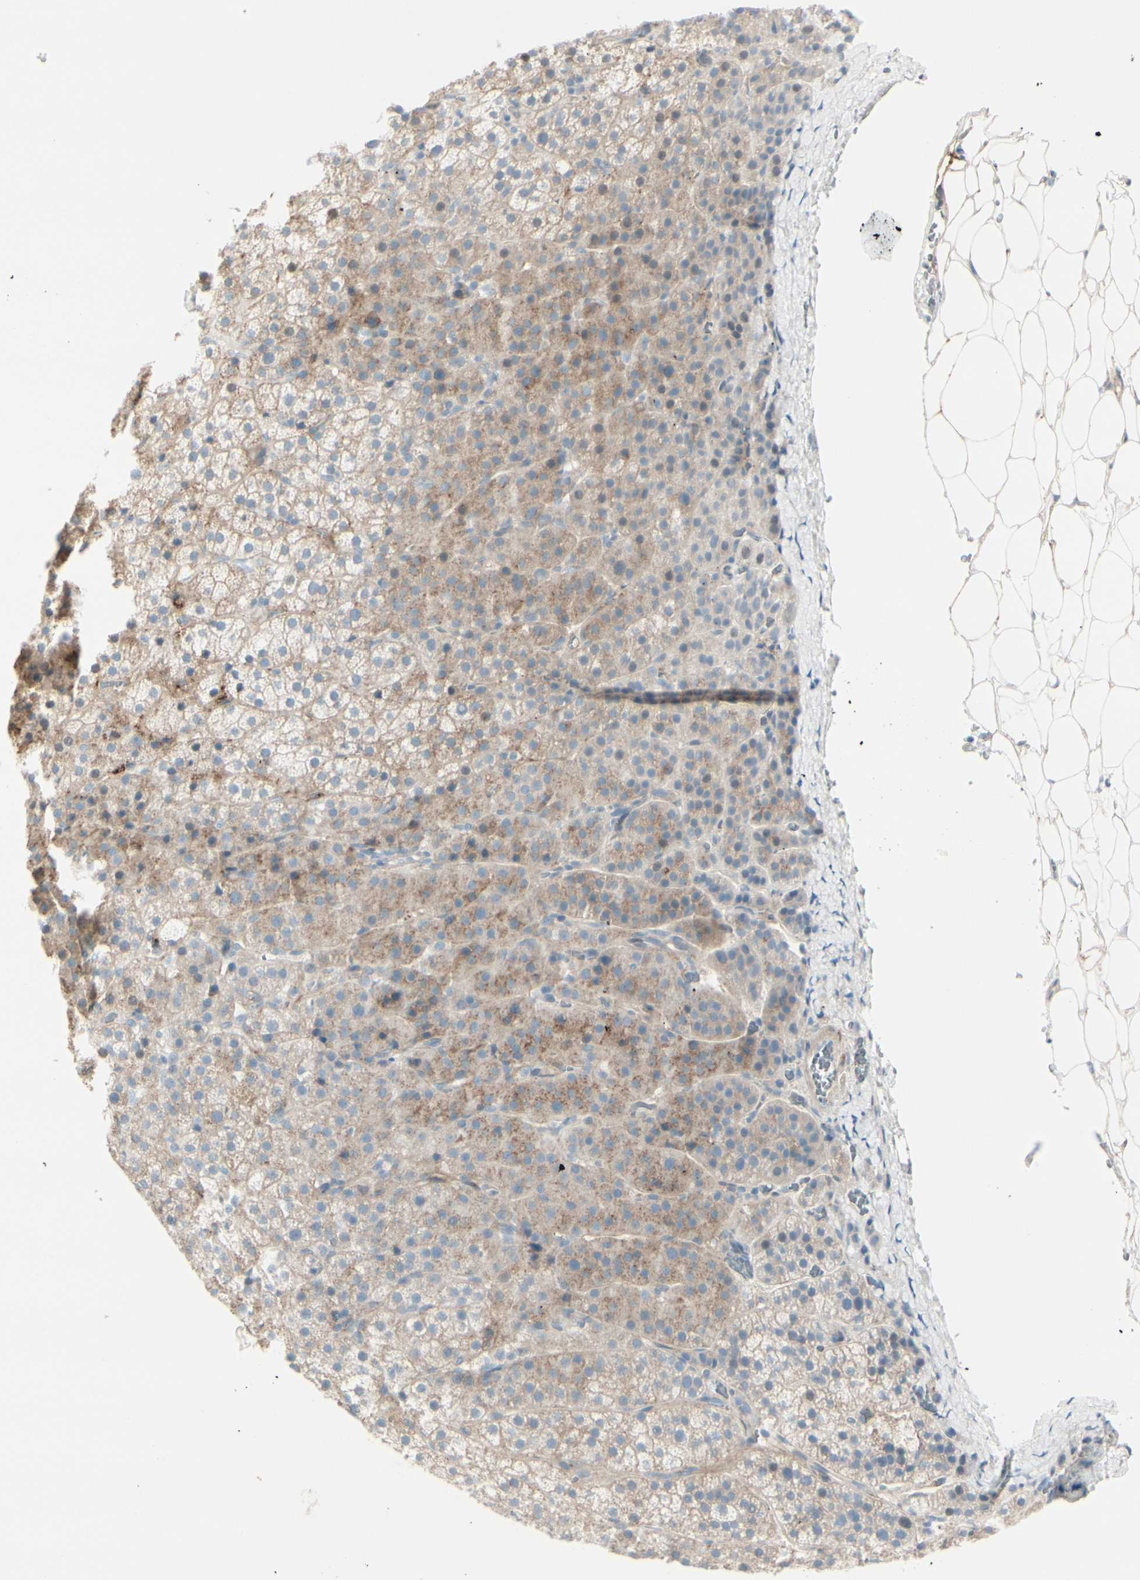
{"staining": {"intensity": "moderate", "quantity": ">75%", "location": "cytoplasmic/membranous"}, "tissue": "adrenal gland", "cell_type": "Glandular cells", "image_type": "normal", "snomed": [{"axis": "morphology", "description": "Normal tissue, NOS"}, {"axis": "topography", "description": "Adrenal gland"}], "caption": "High-magnification brightfield microscopy of normal adrenal gland stained with DAB (3,3'-diaminobenzidine) (brown) and counterstained with hematoxylin (blue). glandular cells exhibit moderate cytoplasmic/membranous expression is identified in about>75% of cells. (DAB = brown stain, brightfield microscopy at high magnification).", "gene": "CACNA2D1", "patient": {"sex": "female", "age": 57}}